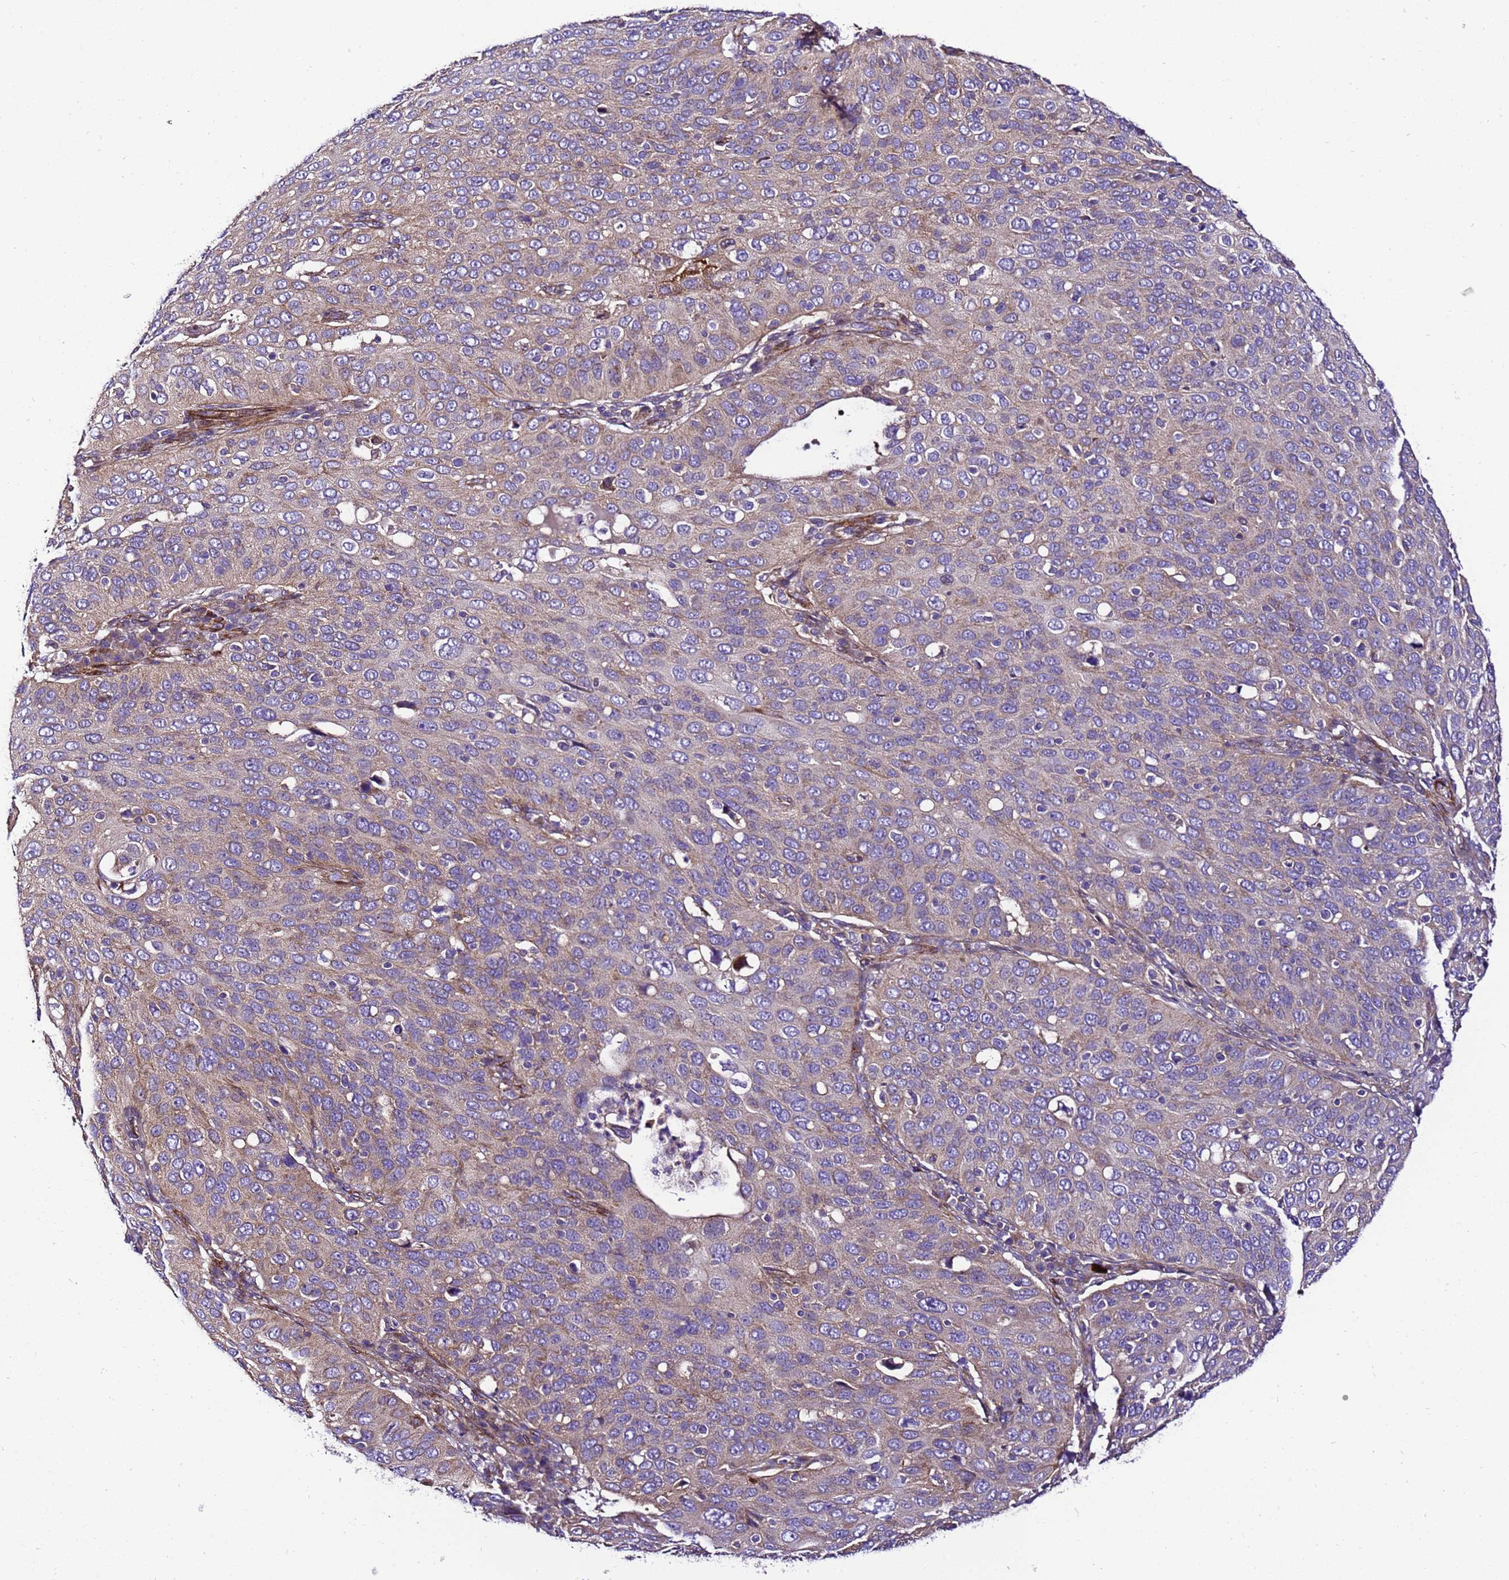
{"staining": {"intensity": "weak", "quantity": "25%-75%", "location": "cytoplasmic/membranous"}, "tissue": "cervical cancer", "cell_type": "Tumor cells", "image_type": "cancer", "snomed": [{"axis": "morphology", "description": "Squamous cell carcinoma, NOS"}, {"axis": "topography", "description": "Cervix"}], "caption": "Human cervical cancer (squamous cell carcinoma) stained with a brown dye reveals weak cytoplasmic/membranous positive positivity in approximately 25%-75% of tumor cells.", "gene": "ZNF417", "patient": {"sex": "female", "age": 36}}